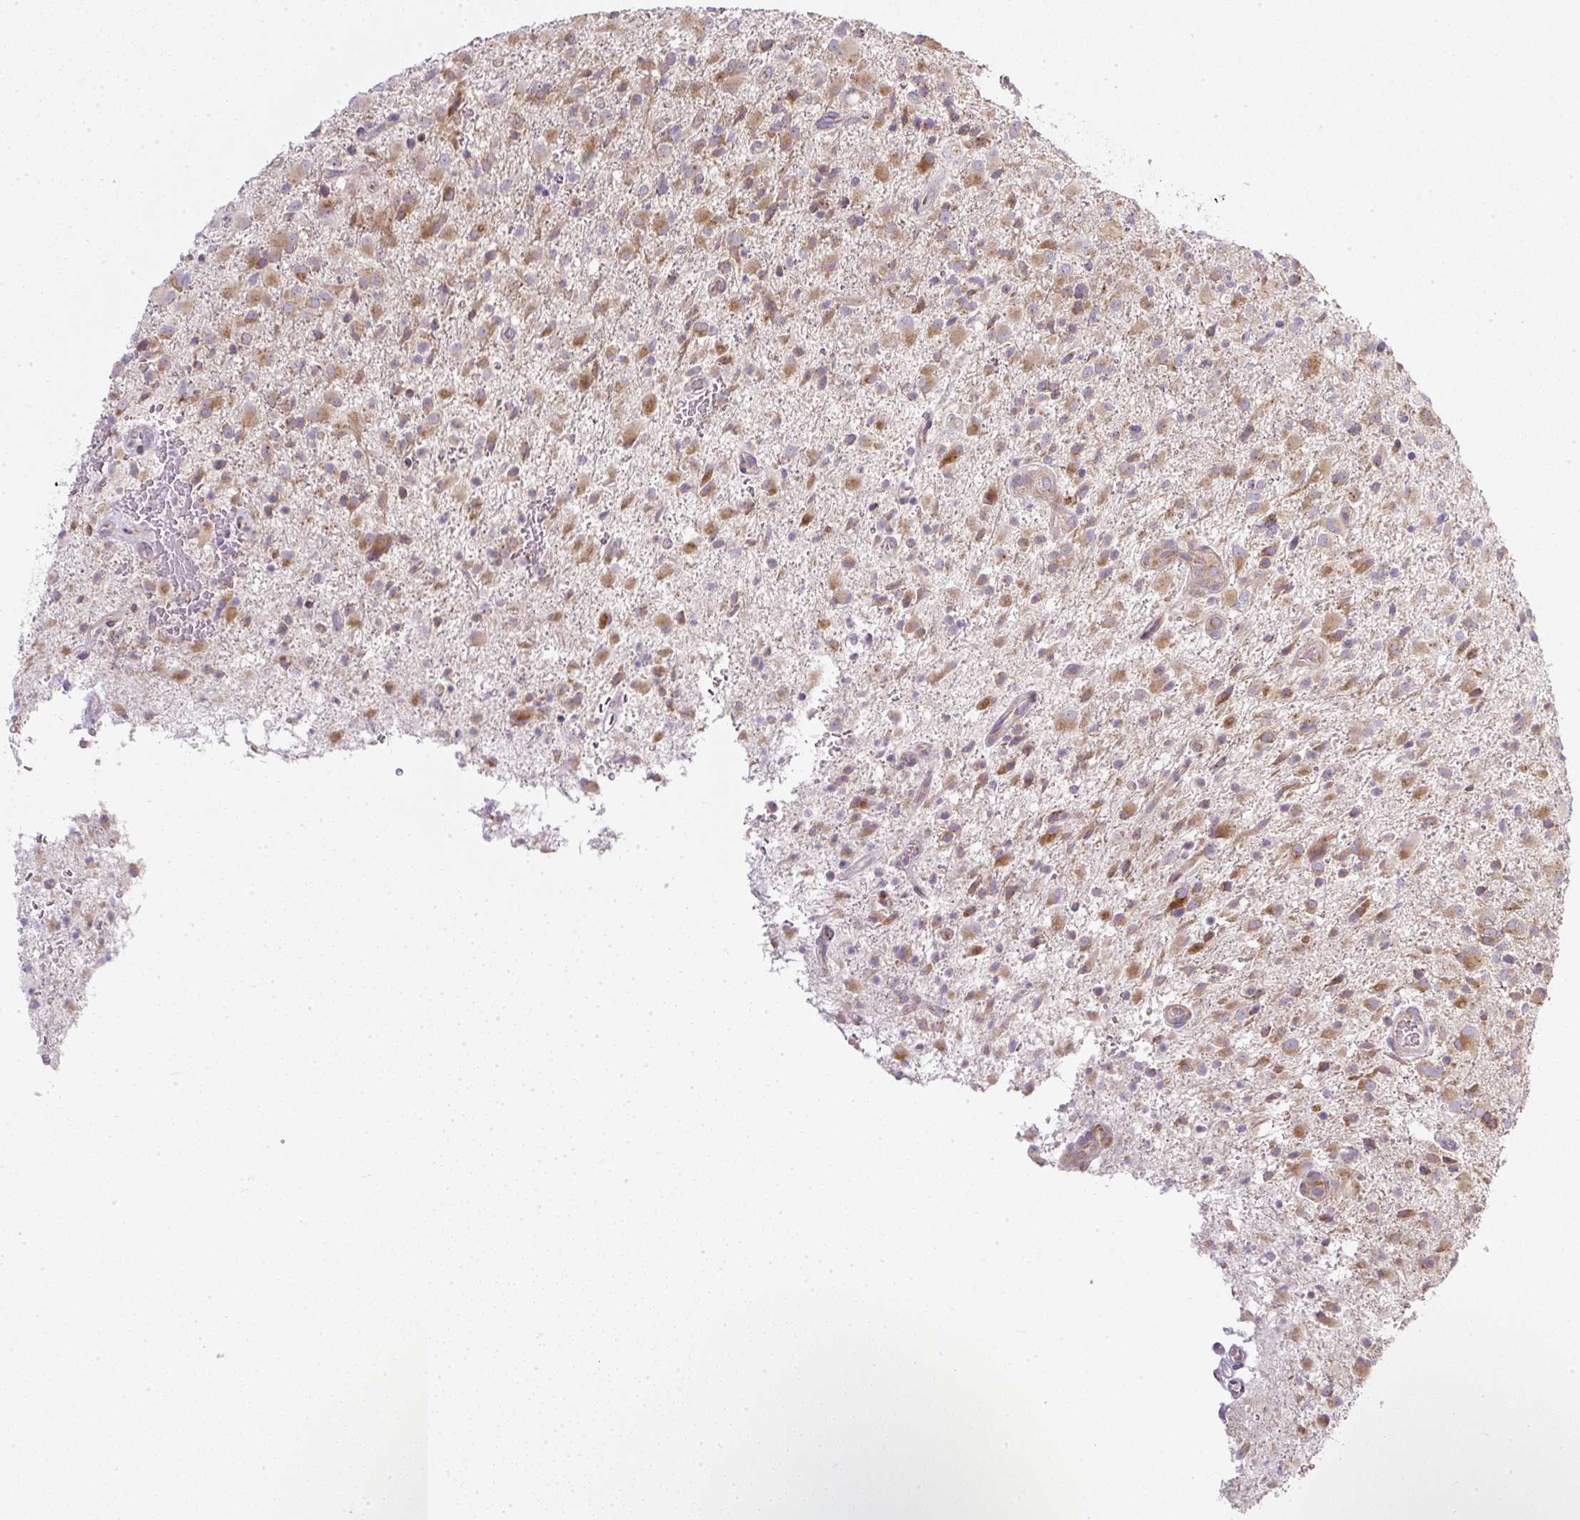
{"staining": {"intensity": "moderate", "quantity": "25%-75%", "location": "cytoplasmic/membranous"}, "tissue": "glioma", "cell_type": "Tumor cells", "image_type": "cancer", "snomed": [{"axis": "morphology", "description": "Glioma, malignant, Low grade"}, {"axis": "topography", "description": "Brain"}], "caption": "Human malignant glioma (low-grade) stained with a brown dye exhibits moderate cytoplasmic/membranous positive expression in approximately 25%-75% of tumor cells.", "gene": "MLX", "patient": {"sex": "male", "age": 65}}